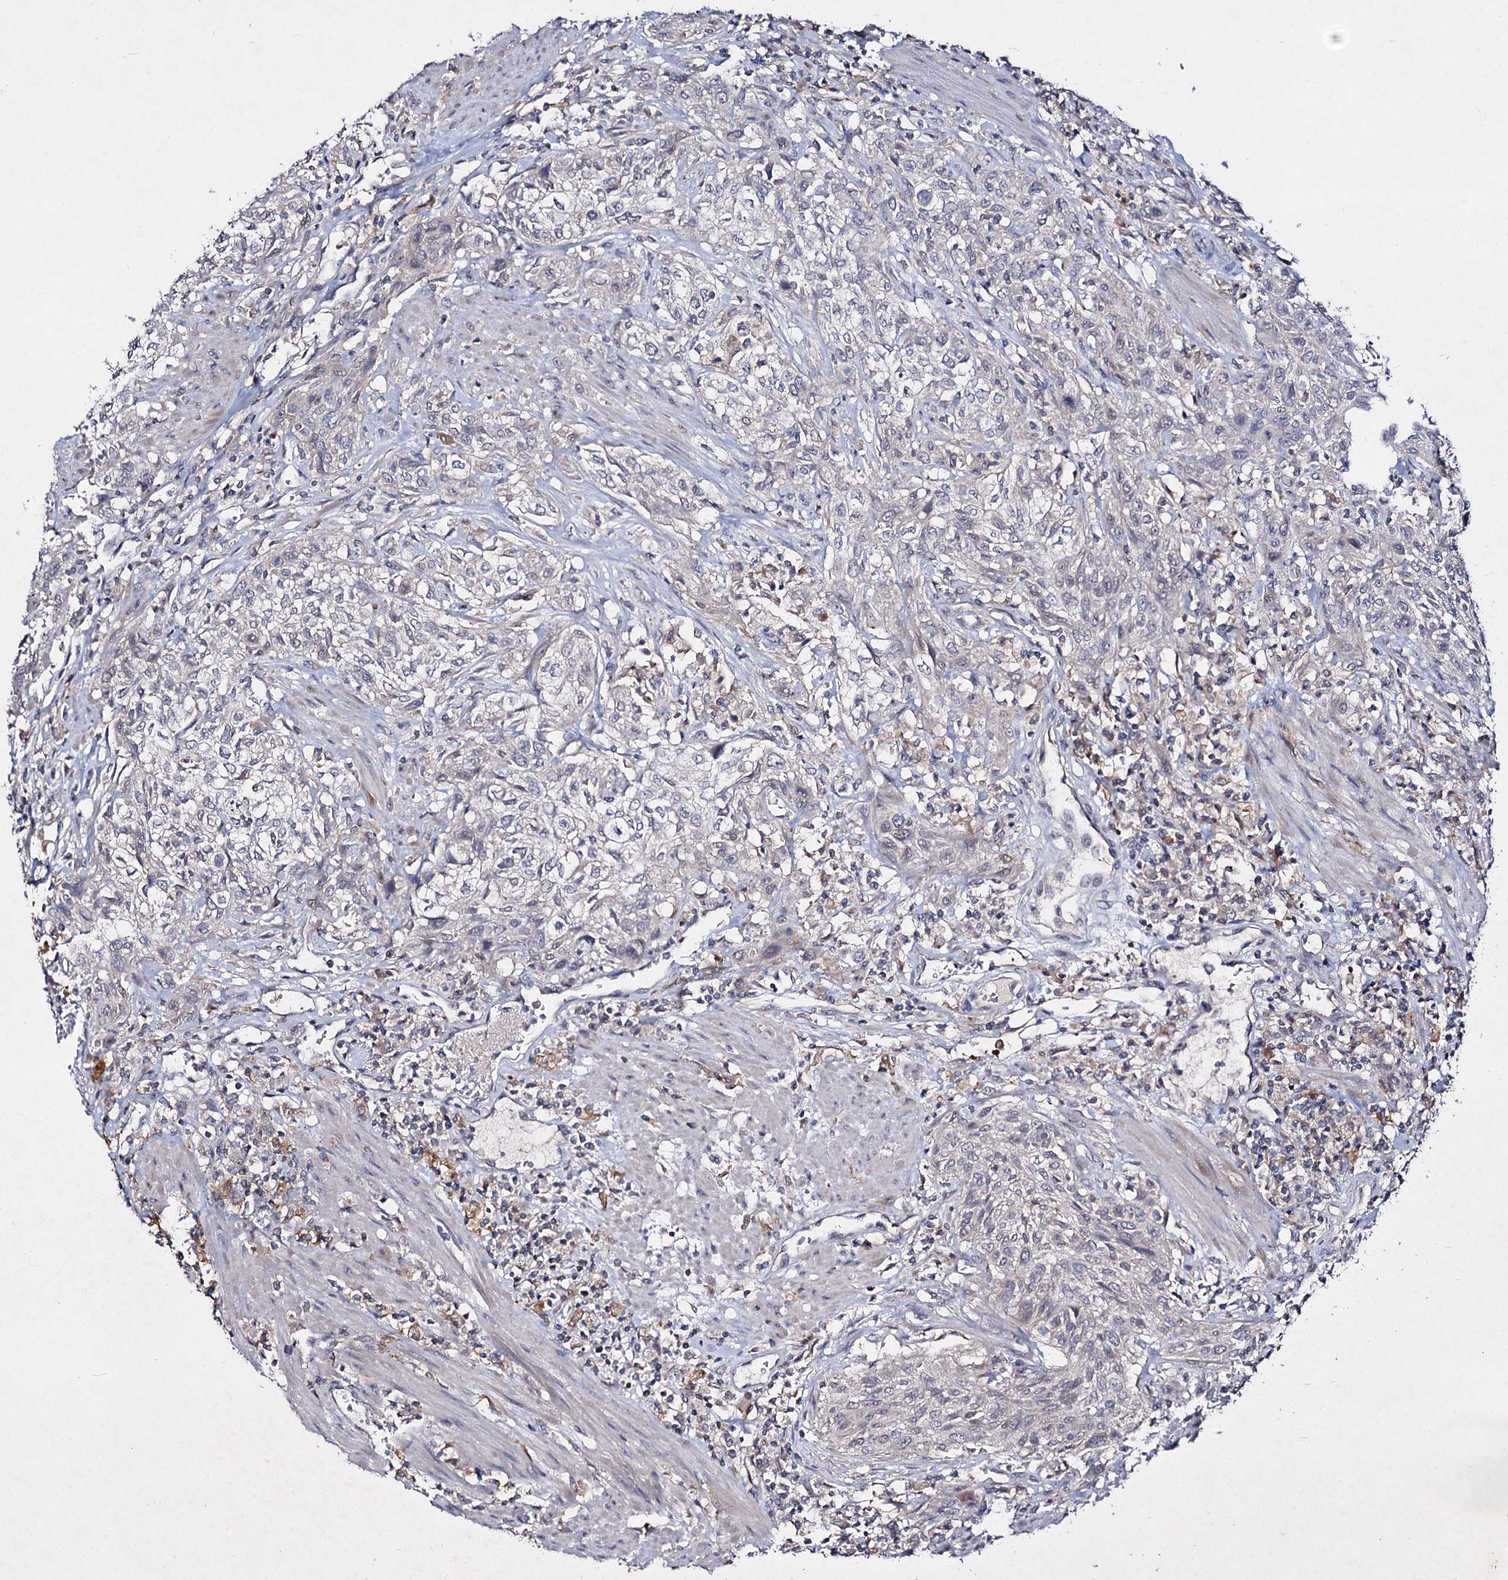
{"staining": {"intensity": "negative", "quantity": "none", "location": "none"}, "tissue": "urothelial cancer", "cell_type": "Tumor cells", "image_type": "cancer", "snomed": [{"axis": "morphology", "description": "Normal tissue, NOS"}, {"axis": "morphology", "description": "Urothelial carcinoma, NOS"}, {"axis": "topography", "description": "Urinary bladder"}, {"axis": "topography", "description": "Peripheral nerve tissue"}], "caption": "Urothelial cancer was stained to show a protein in brown. There is no significant expression in tumor cells.", "gene": "ACTR6", "patient": {"sex": "male", "age": 35}}